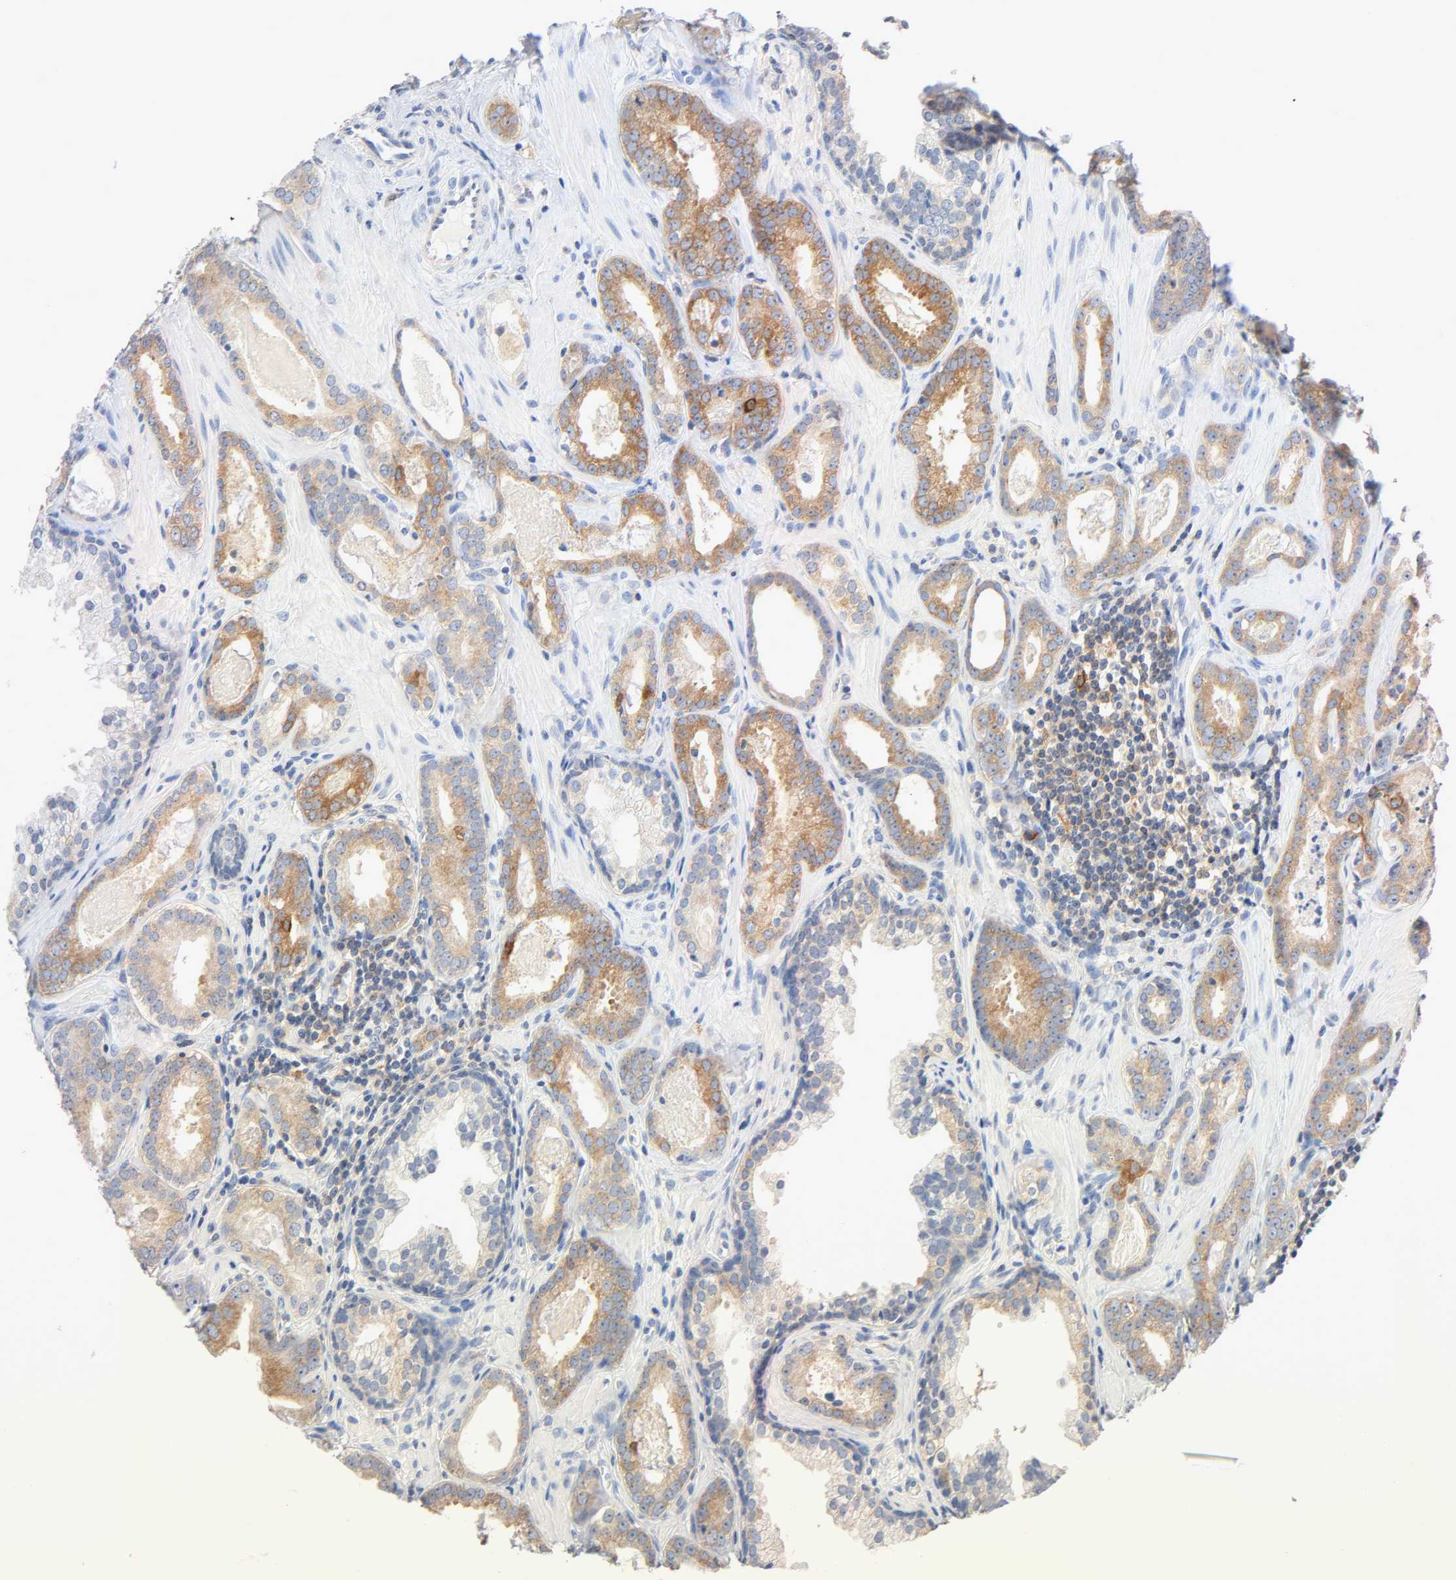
{"staining": {"intensity": "moderate", "quantity": ">75%", "location": "cytoplasmic/membranous"}, "tissue": "prostate cancer", "cell_type": "Tumor cells", "image_type": "cancer", "snomed": [{"axis": "morphology", "description": "Adenocarcinoma, Low grade"}, {"axis": "topography", "description": "Prostate"}], "caption": "IHC staining of prostate cancer, which displays medium levels of moderate cytoplasmic/membranous positivity in about >75% of tumor cells indicating moderate cytoplasmic/membranous protein staining. The staining was performed using DAB (brown) for protein detection and nuclei were counterstained in hematoxylin (blue).", "gene": "MALT1", "patient": {"sex": "male", "age": 57}}